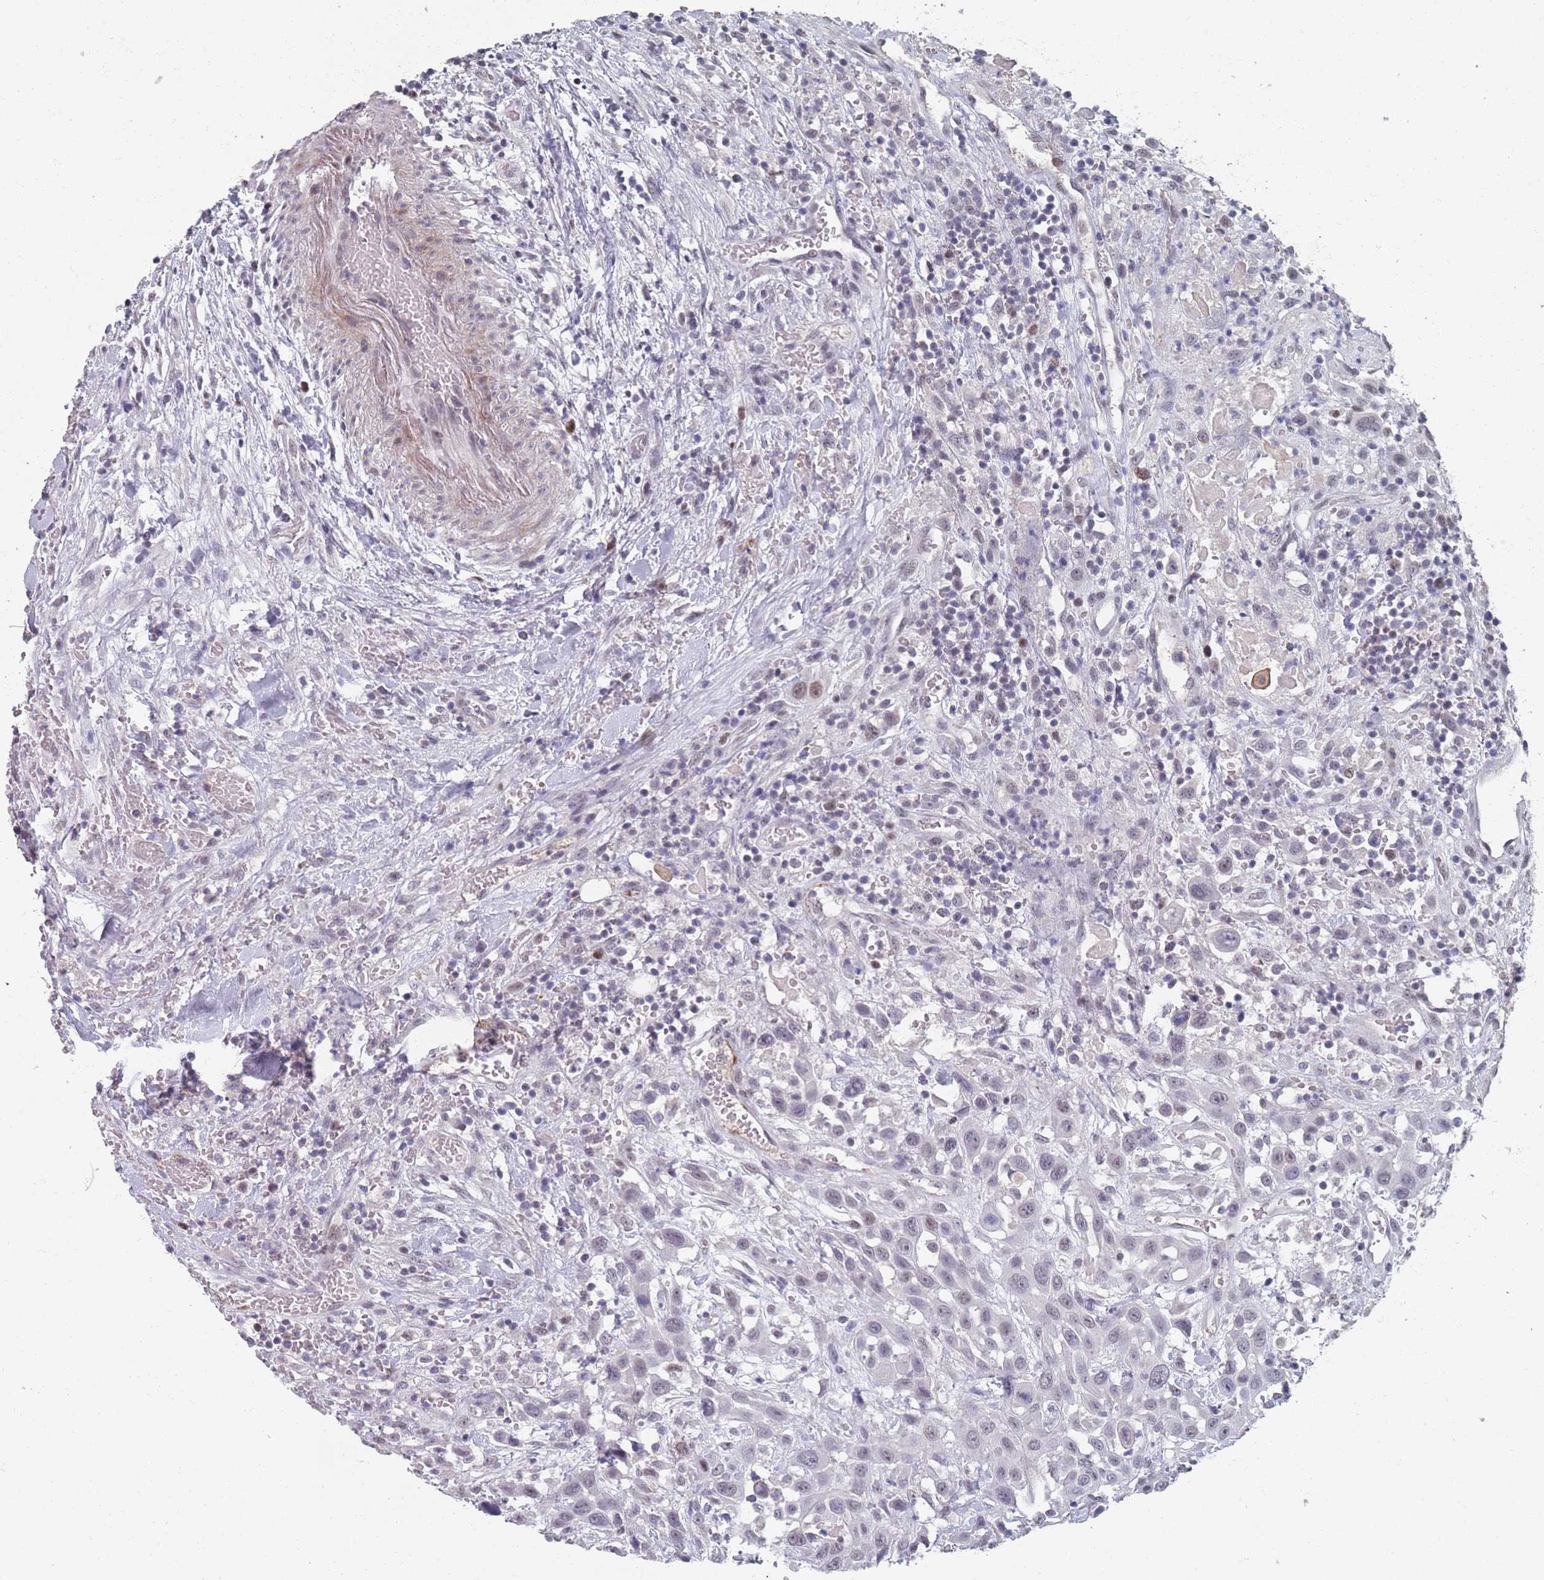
{"staining": {"intensity": "strong", "quantity": "<25%", "location": "cytoplasmic/membranous,nuclear"}, "tissue": "head and neck cancer", "cell_type": "Tumor cells", "image_type": "cancer", "snomed": [{"axis": "morphology", "description": "Squamous cell carcinoma, NOS"}, {"axis": "topography", "description": "Head-Neck"}], "caption": "This photomicrograph shows head and neck squamous cell carcinoma stained with immunohistochemistry (IHC) to label a protein in brown. The cytoplasmic/membranous and nuclear of tumor cells show strong positivity for the protein. Nuclei are counter-stained blue.", "gene": "SAMD1", "patient": {"sex": "male", "age": 81}}